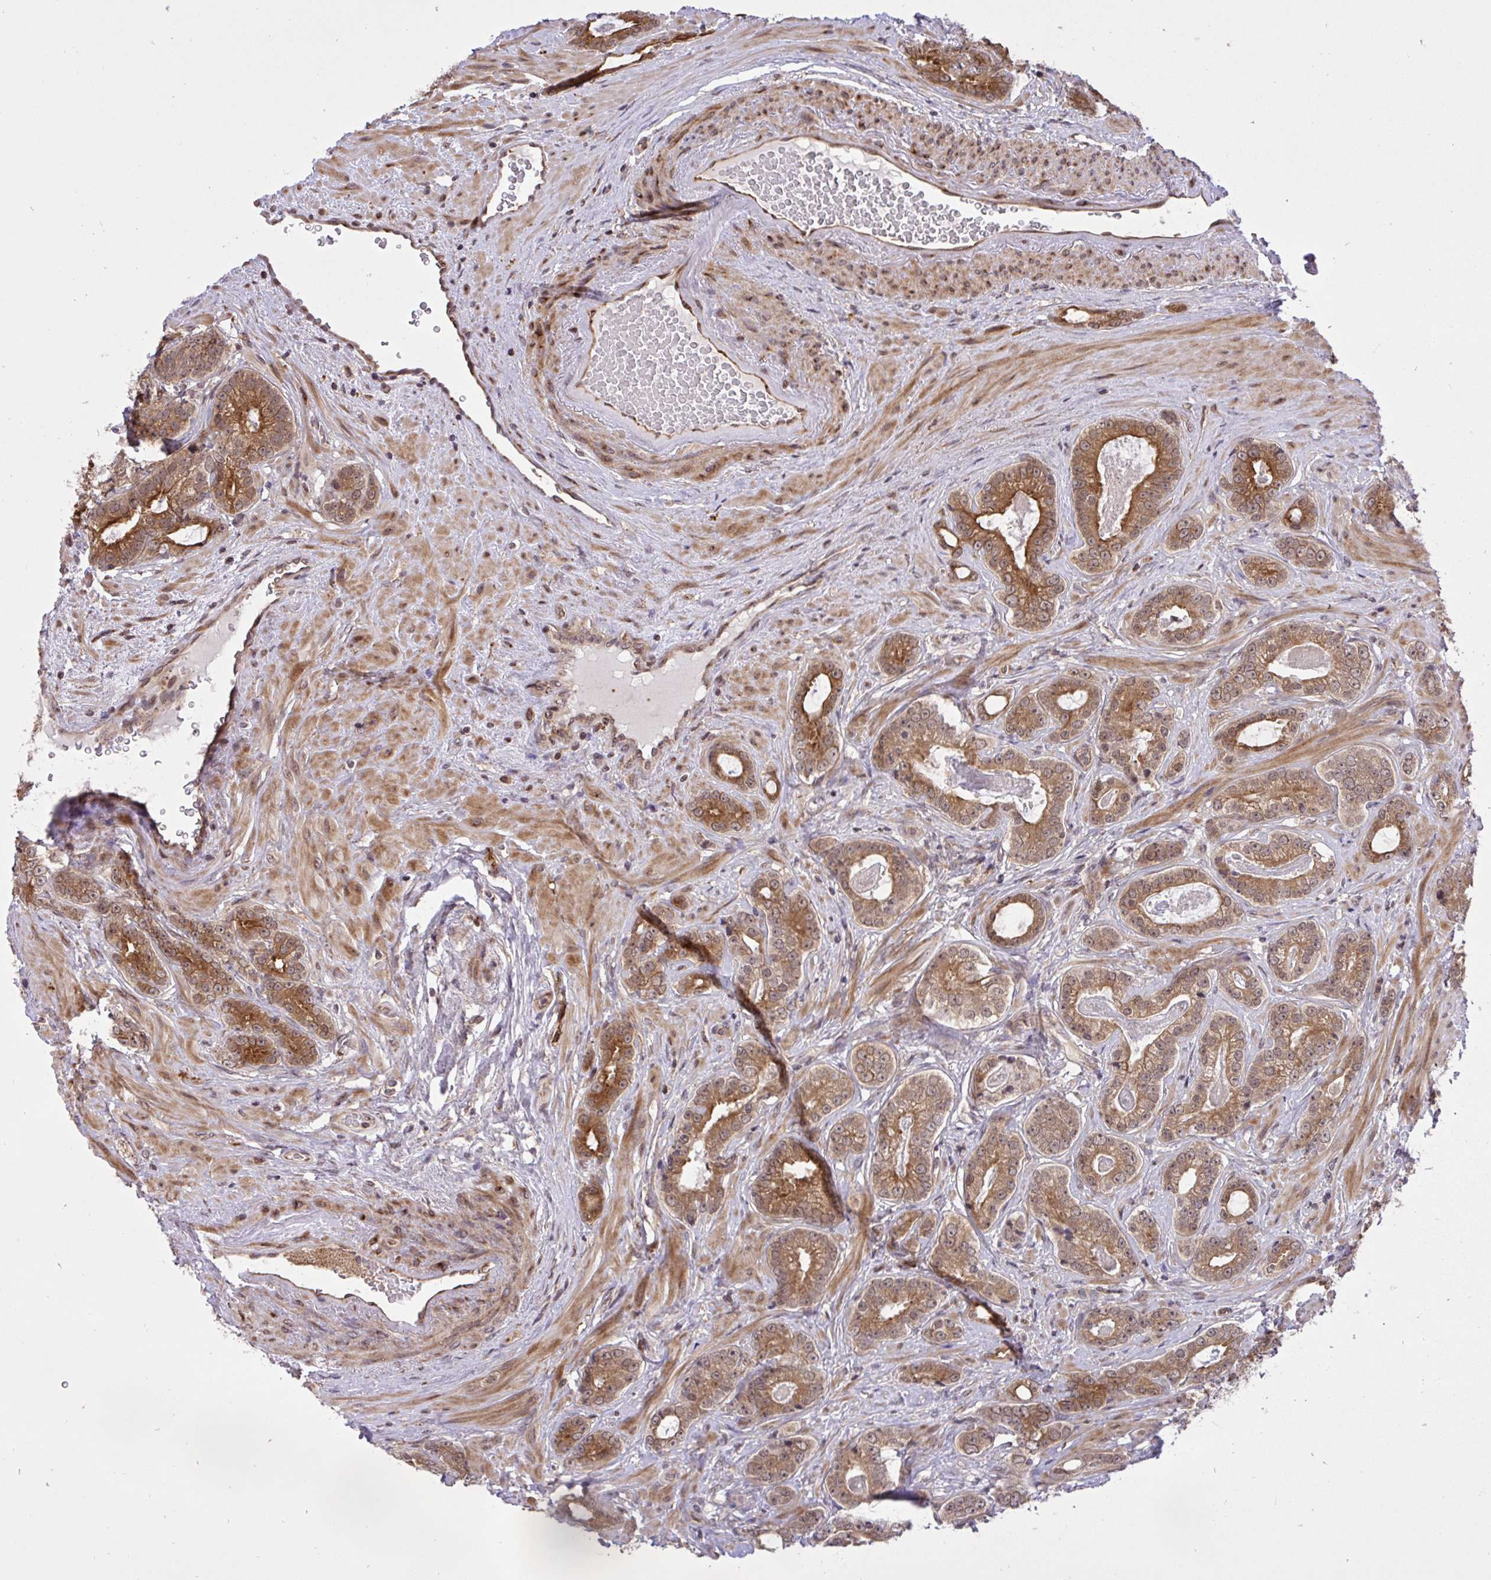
{"staining": {"intensity": "moderate", "quantity": ">75%", "location": "cytoplasmic/membranous"}, "tissue": "prostate cancer", "cell_type": "Tumor cells", "image_type": "cancer", "snomed": [{"axis": "morphology", "description": "Adenocarcinoma, Low grade"}, {"axis": "topography", "description": "Prostate"}], "caption": "This is an image of immunohistochemistry (IHC) staining of prostate adenocarcinoma (low-grade), which shows moderate expression in the cytoplasmic/membranous of tumor cells.", "gene": "ERI1", "patient": {"sex": "male", "age": 61}}